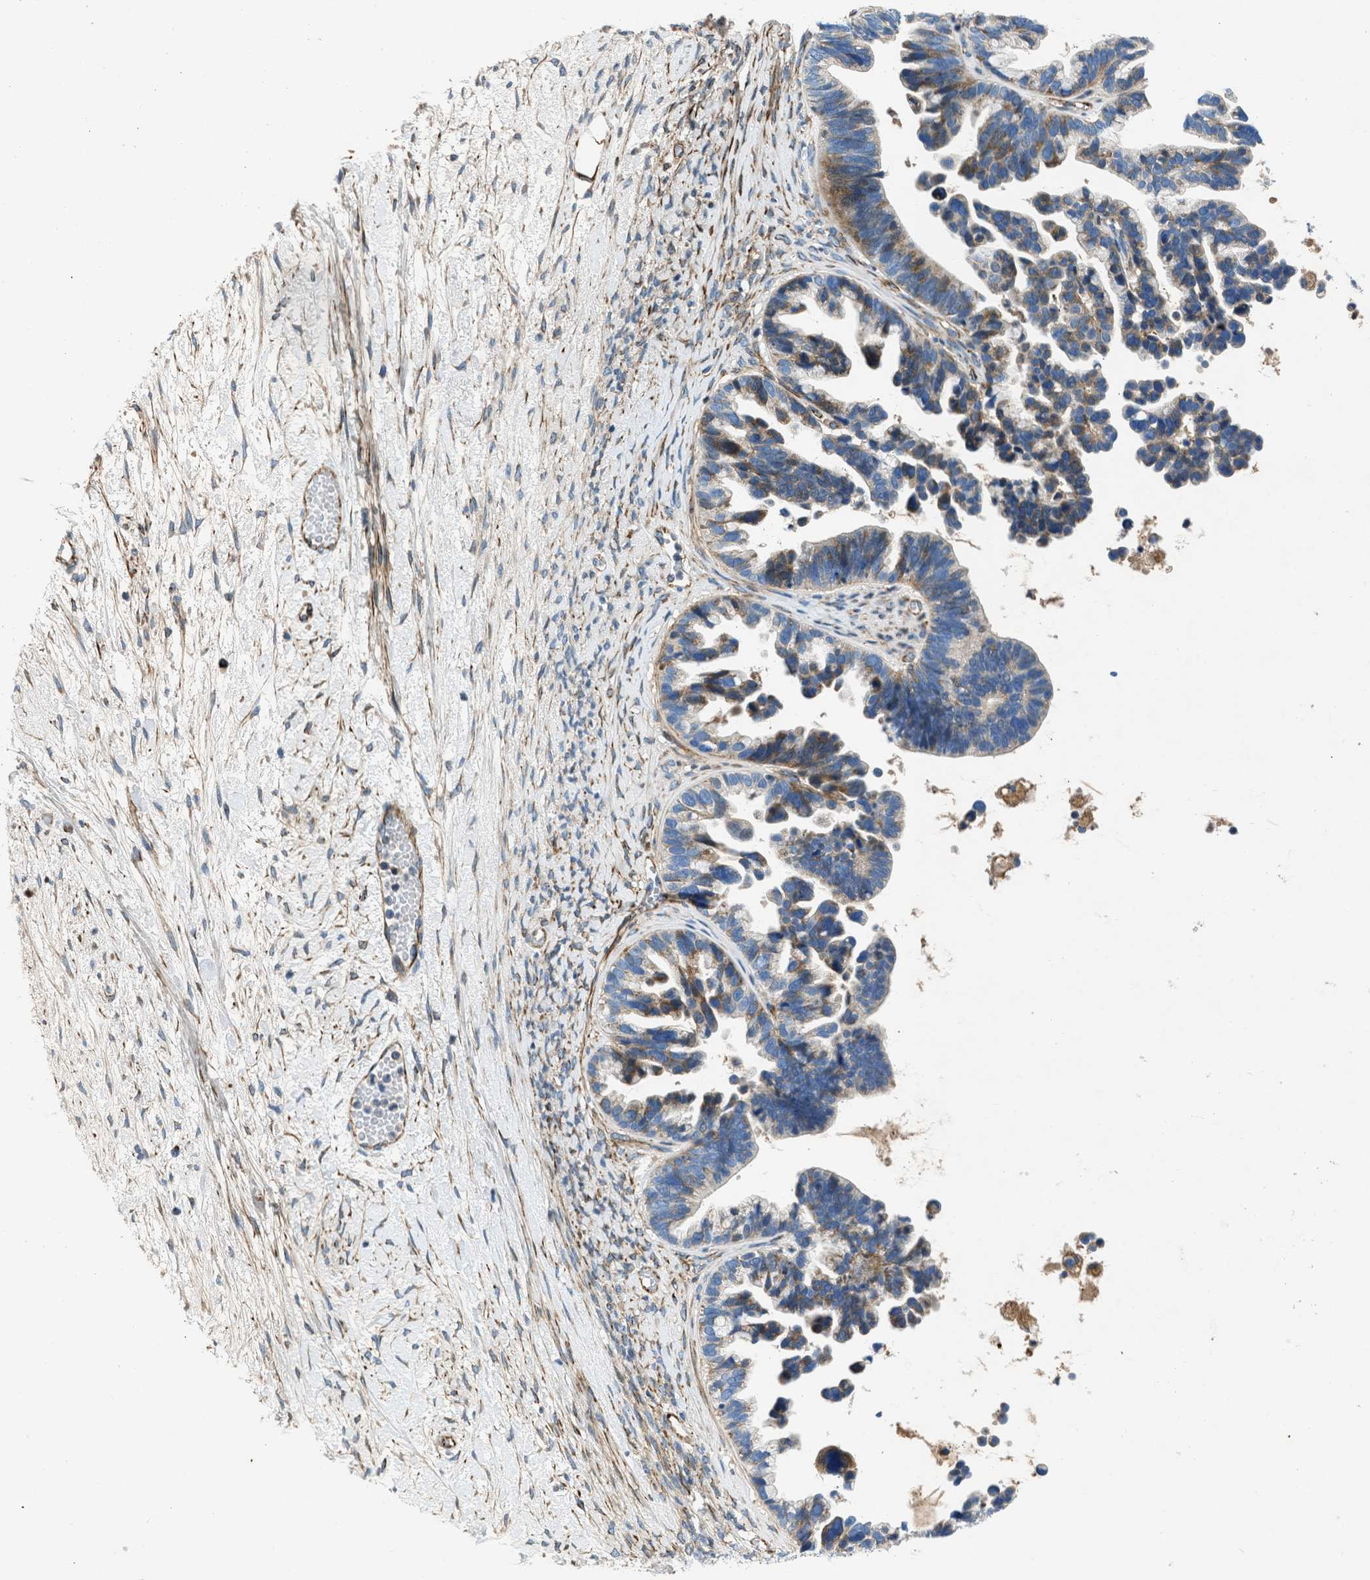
{"staining": {"intensity": "moderate", "quantity": "25%-75%", "location": "cytoplasmic/membranous"}, "tissue": "ovarian cancer", "cell_type": "Tumor cells", "image_type": "cancer", "snomed": [{"axis": "morphology", "description": "Cystadenocarcinoma, serous, NOS"}, {"axis": "topography", "description": "Ovary"}], "caption": "This photomicrograph displays immunohistochemistry staining of human ovarian cancer, with medium moderate cytoplasmic/membranous expression in approximately 25%-75% of tumor cells.", "gene": "ULK4", "patient": {"sex": "female", "age": 56}}